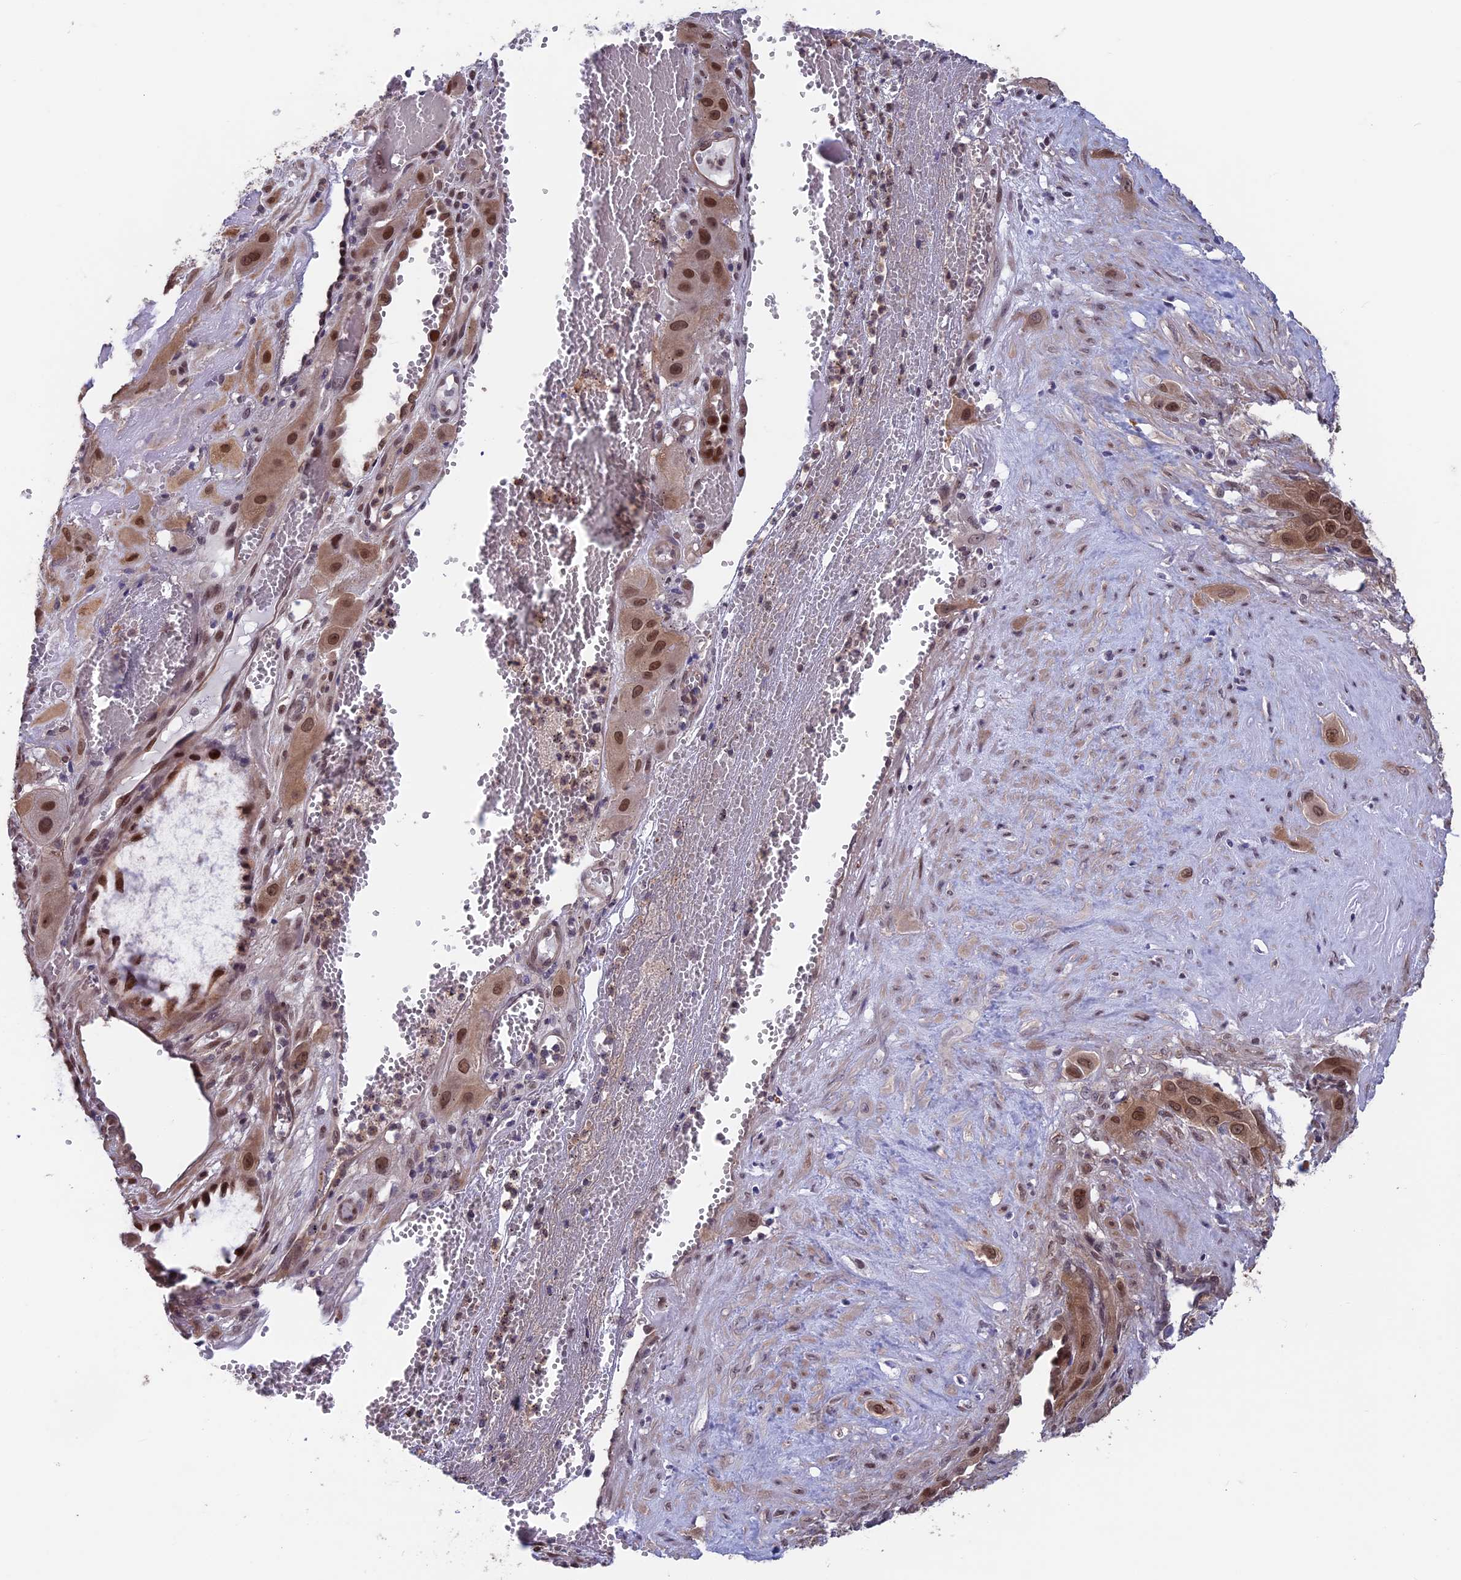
{"staining": {"intensity": "moderate", "quantity": ">75%", "location": "cytoplasmic/membranous,nuclear"}, "tissue": "cervical cancer", "cell_type": "Tumor cells", "image_type": "cancer", "snomed": [{"axis": "morphology", "description": "Squamous cell carcinoma, NOS"}, {"axis": "topography", "description": "Cervix"}], "caption": "Moderate cytoplasmic/membranous and nuclear protein expression is present in approximately >75% of tumor cells in cervical squamous cell carcinoma.", "gene": "MAST2", "patient": {"sex": "female", "age": 34}}